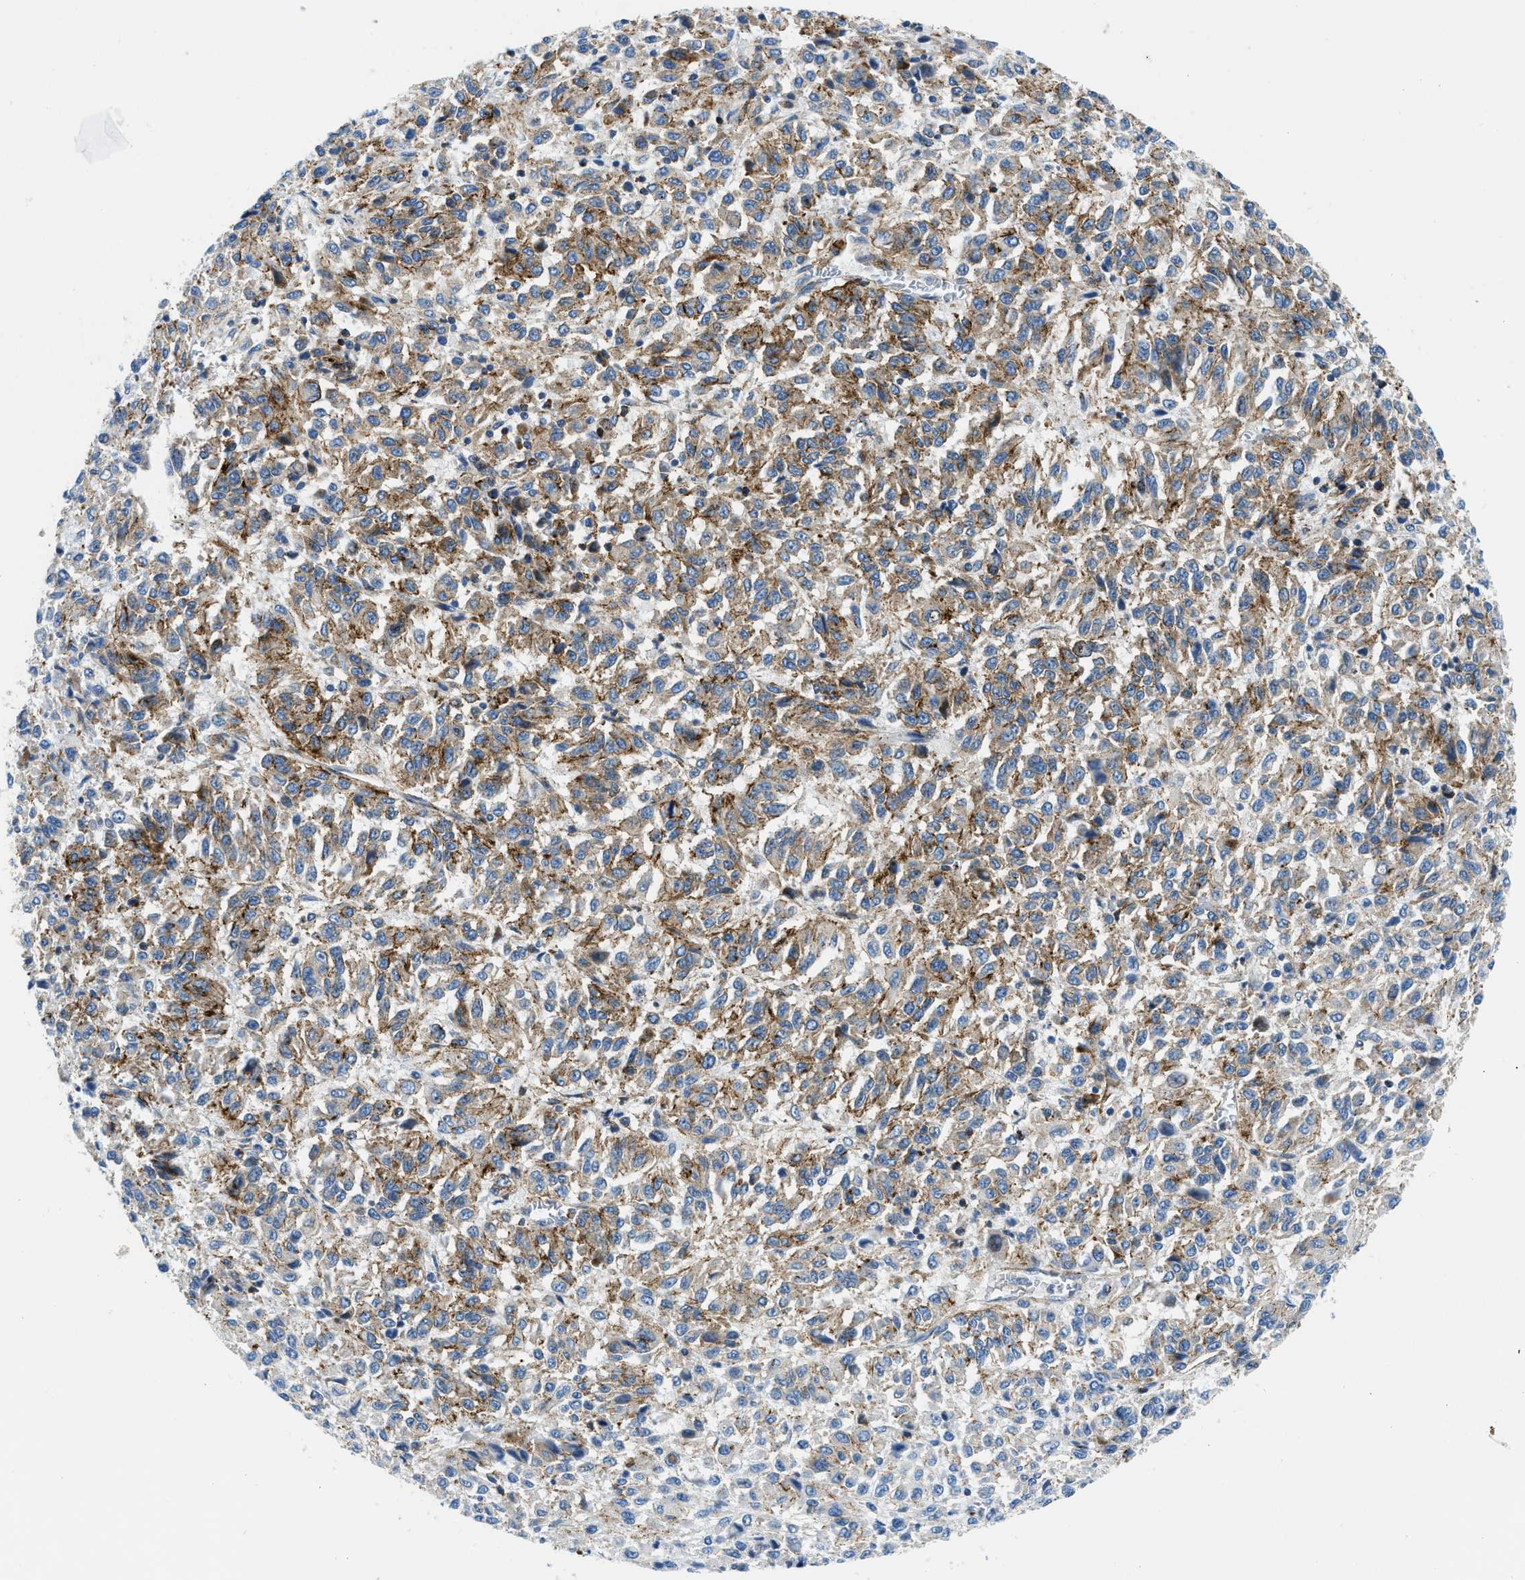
{"staining": {"intensity": "moderate", "quantity": ">75%", "location": "cytoplasmic/membranous"}, "tissue": "melanoma", "cell_type": "Tumor cells", "image_type": "cancer", "snomed": [{"axis": "morphology", "description": "Malignant melanoma, Metastatic site"}, {"axis": "topography", "description": "Lung"}], "caption": "DAB immunohistochemical staining of human malignant melanoma (metastatic site) reveals moderate cytoplasmic/membranous protein expression in about >75% of tumor cells.", "gene": "CUTA", "patient": {"sex": "male", "age": 64}}